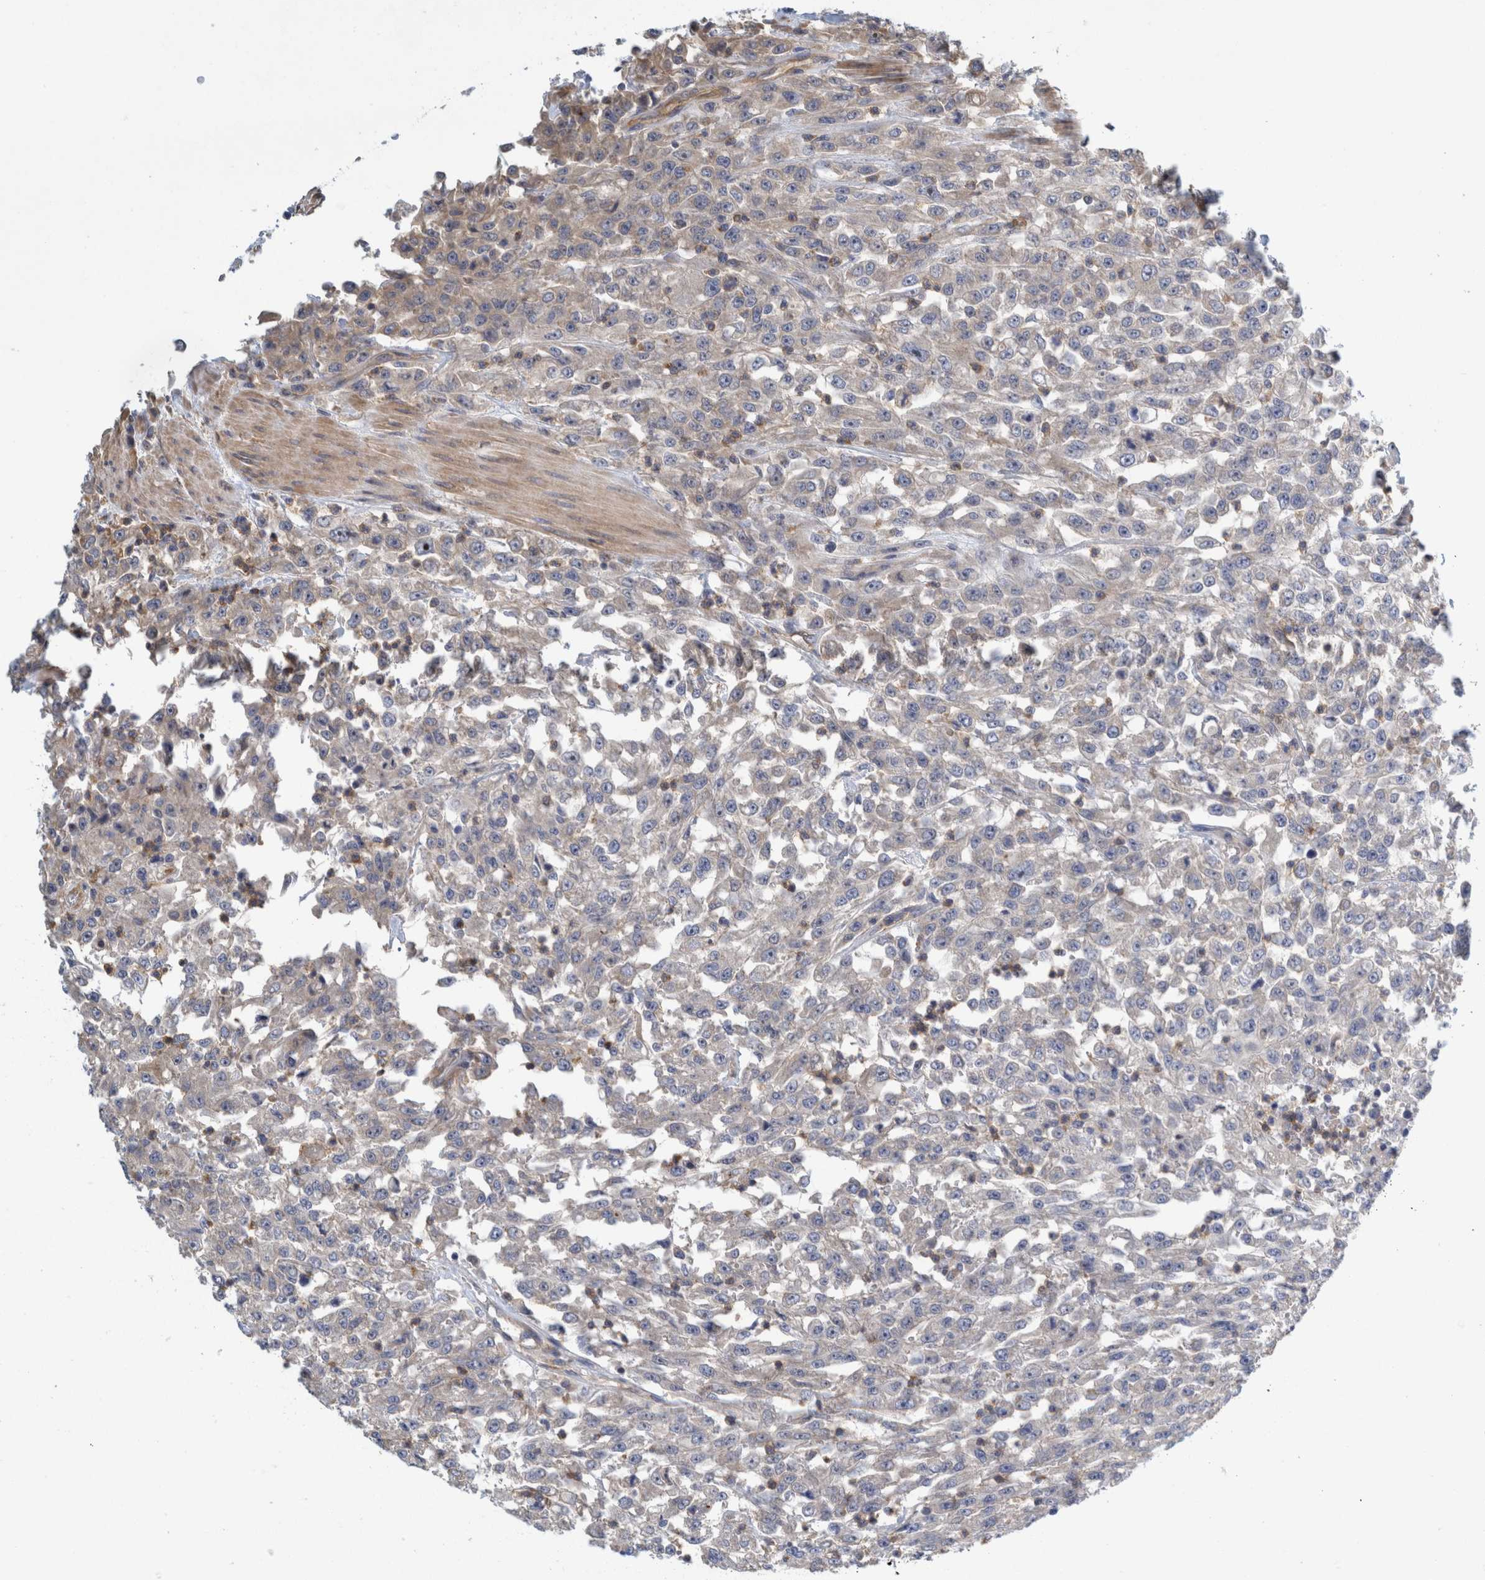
{"staining": {"intensity": "negative", "quantity": "none", "location": "none"}, "tissue": "urothelial cancer", "cell_type": "Tumor cells", "image_type": "cancer", "snomed": [{"axis": "morphology", "description": "Urothelial carcinoma, High grade"}, {"axis": "topography", "description": "Urinary bladder"}], "caption": "Tumor cells are negative for brown protein staining in urothelial cancer.", "gene": "ZNF324B", "patient": {"sex": "male", "age": 46}}